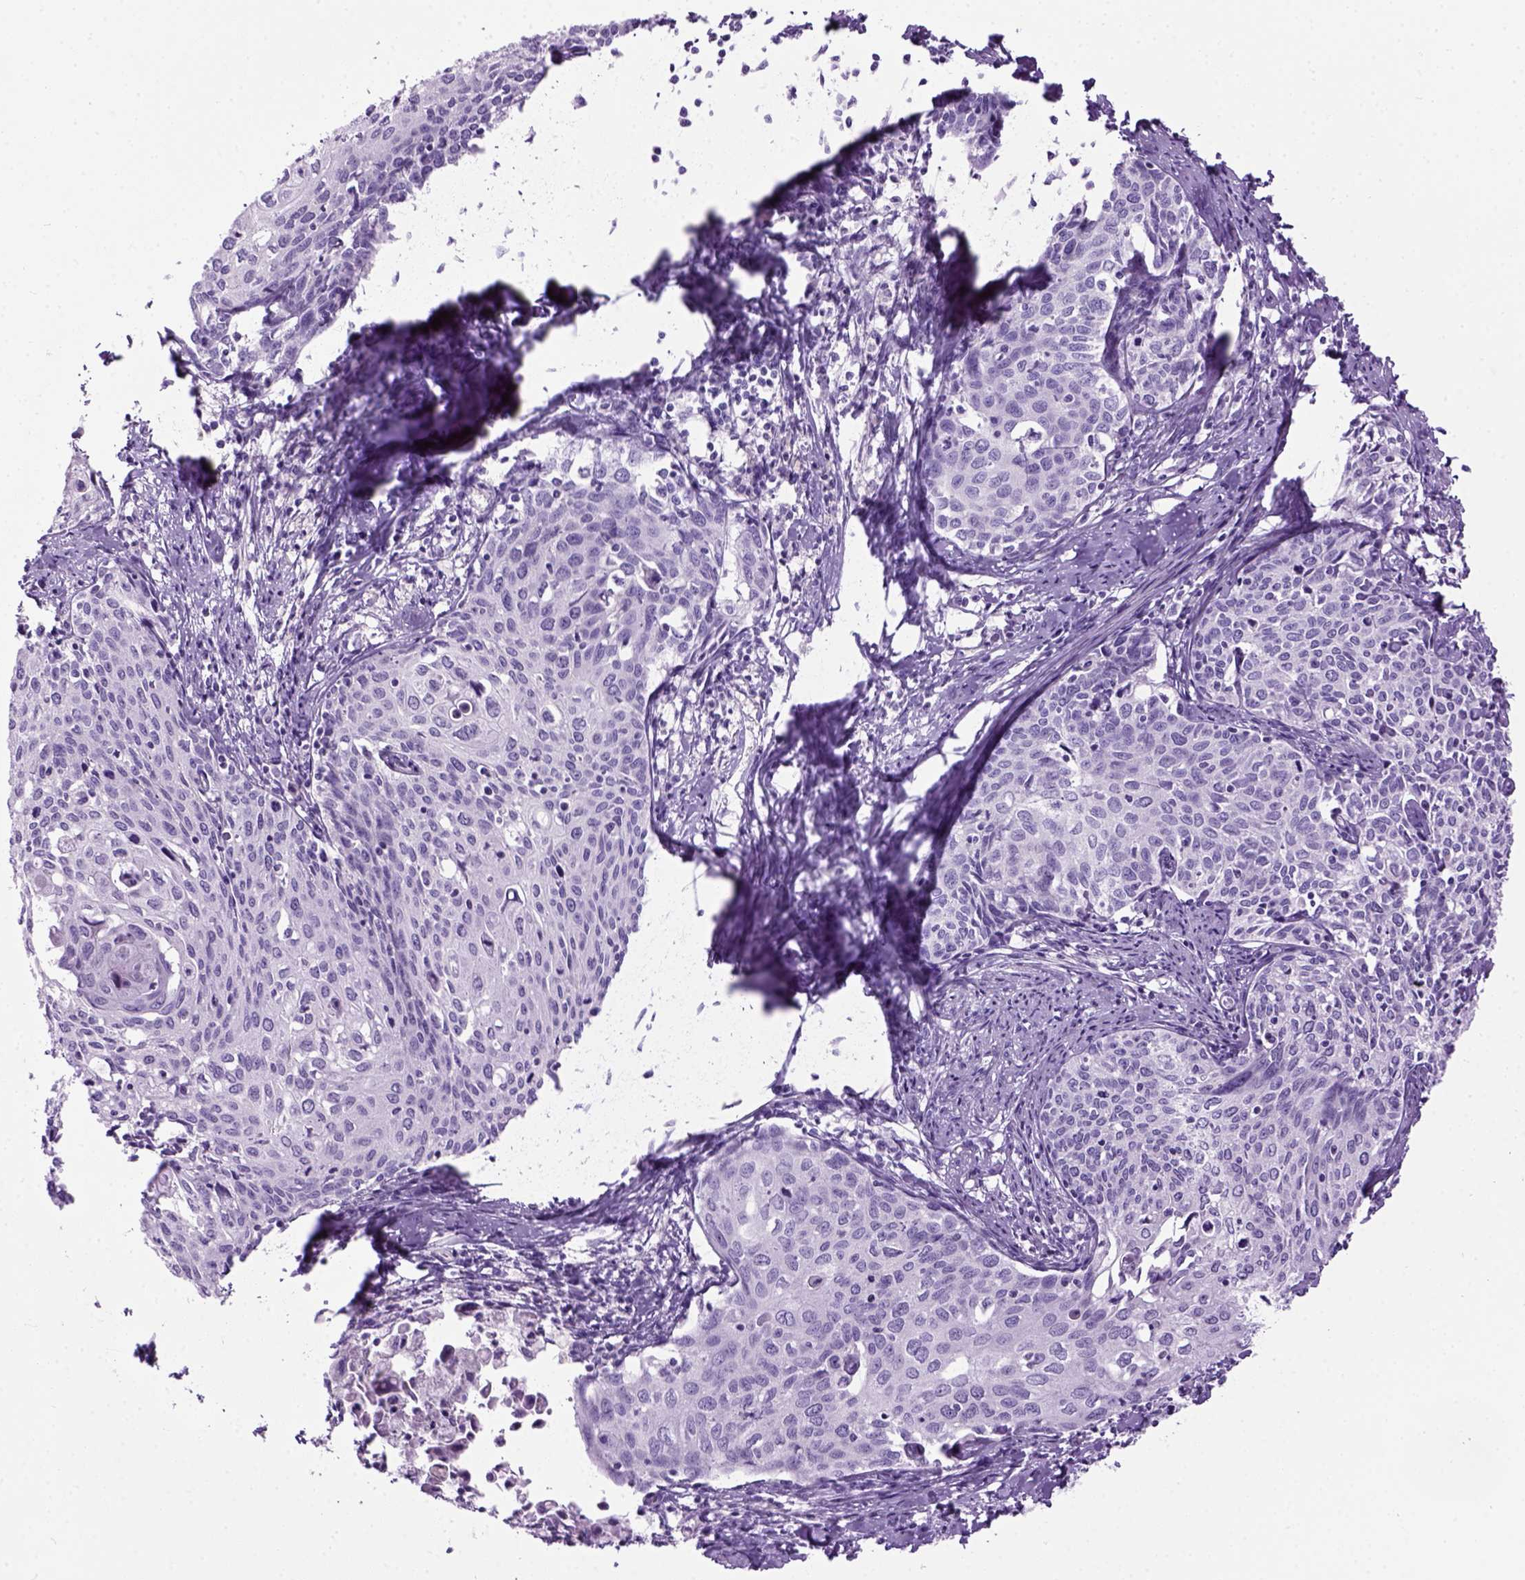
{"staining": {"intensity": "negative", "quantity": "none", "location": "none"}, "tissue": "cervical cancer", "cell_type": "Tumor cells", "image_type": "cancer", "snomed": [{"axis": "morphology", "description": "Squamous cell carcinoma, NOS"}, {"axis": "topography", "description": "Cervix"}], "caption": "A photomicrograph of human cervical cancer is negative for staining in tumor cells.", "gene": "GABRB2", "patient": {"sex": "female", "age": 62}}